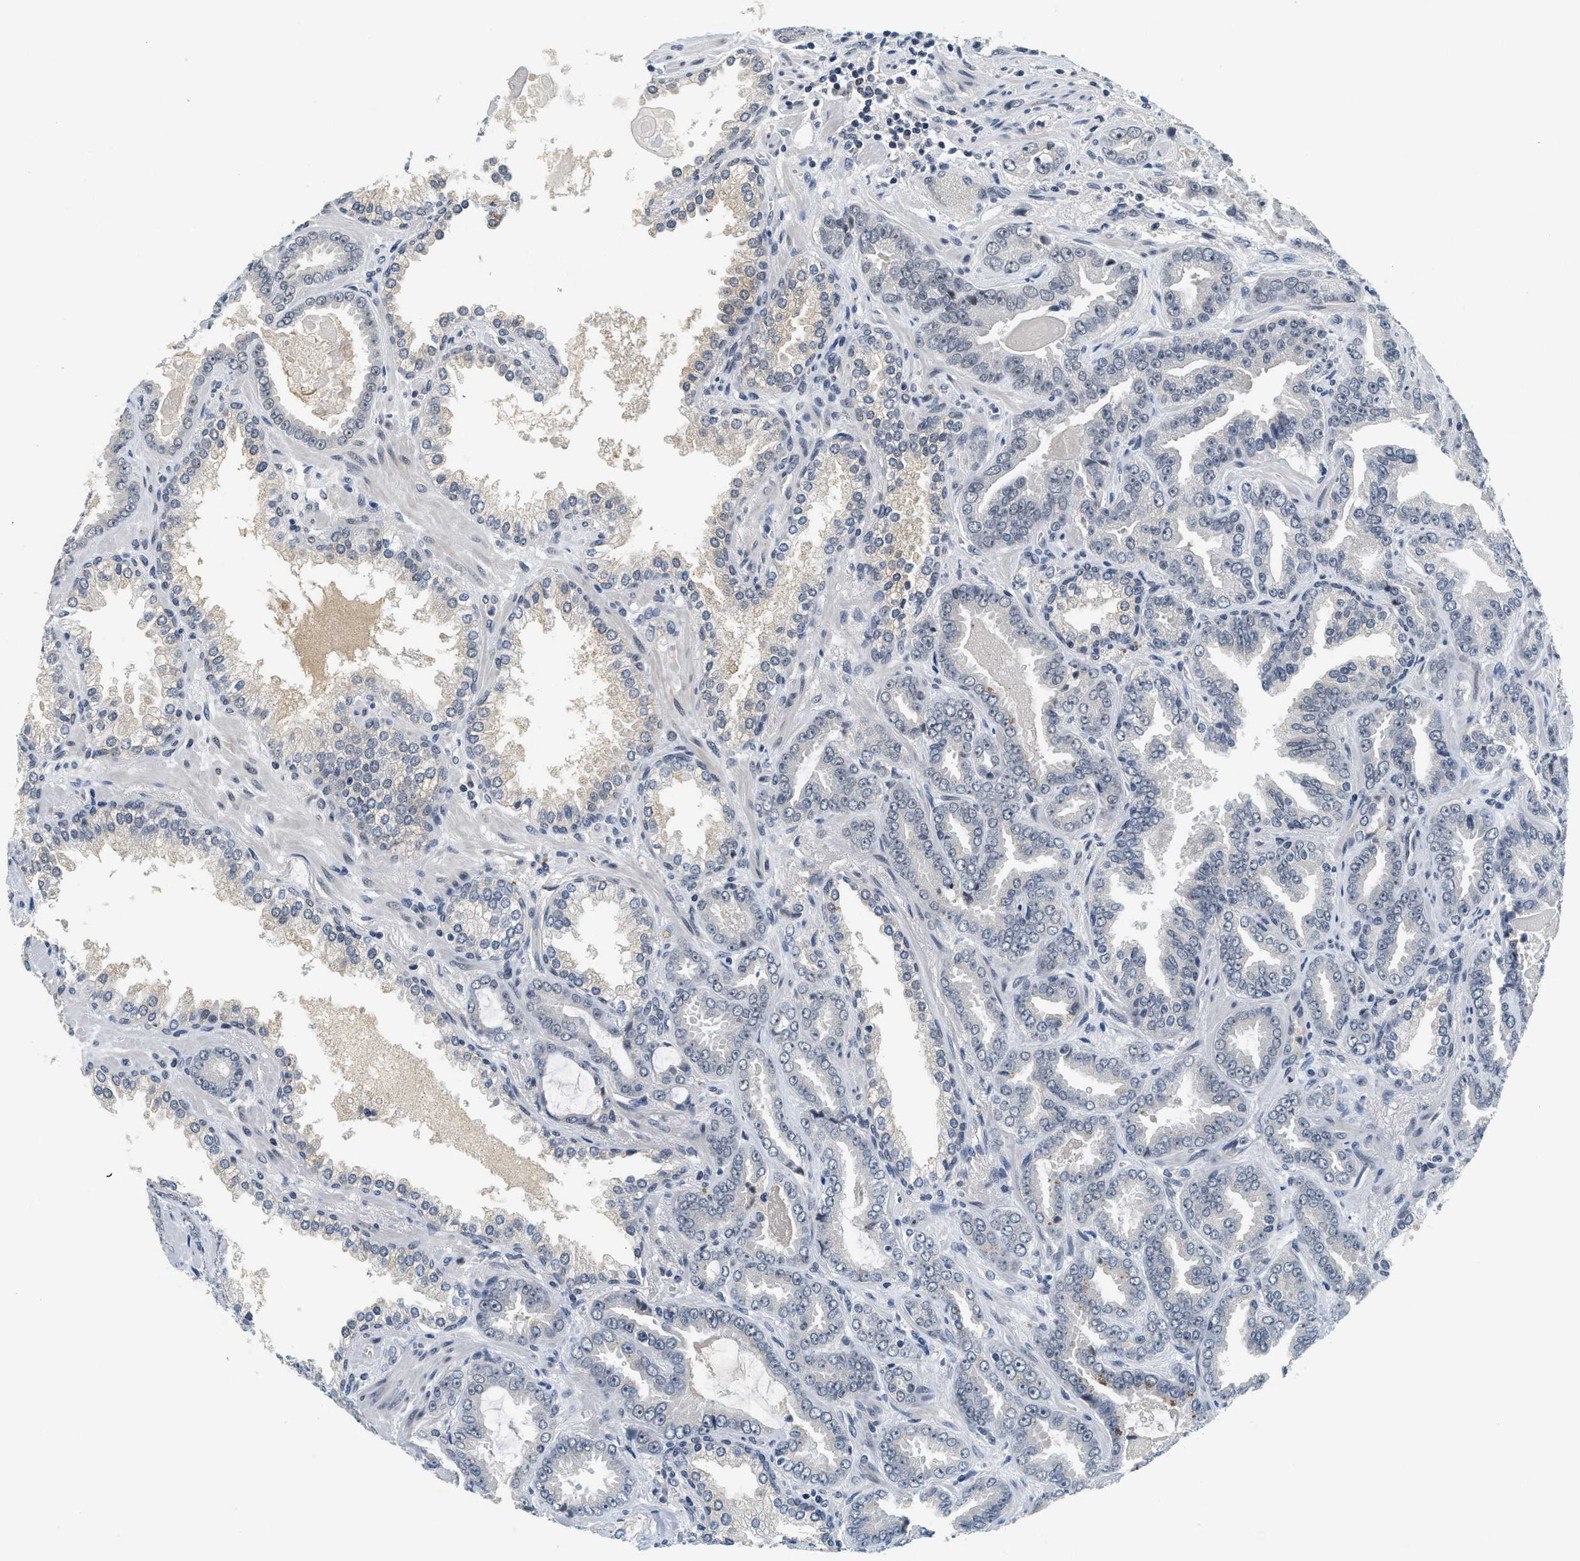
{"staining": {"intensity": "negative", "quantity": "none", "location": "none"}, "tissue": "prostate cancer", "cell_type": "Tumor cells", "image_type": "cancer", "snomed": [{"axis": "morphology", "description": "Adenocarcinoma, Low grade"}, {"axis": "topography", "description": "Prostate"}], "caption": "Prostate low-grade adenocarcinoma was stained to show a protein in brown. There is no significant positivity in tumor cells. Brightfield microscopy of immunohistochemistry (IHC) stained with DAB (brown) and hematoxylin (blue), captured at high magnification.", "gene": "MZF1", "patient": {"sex": "male", "age": 60}}